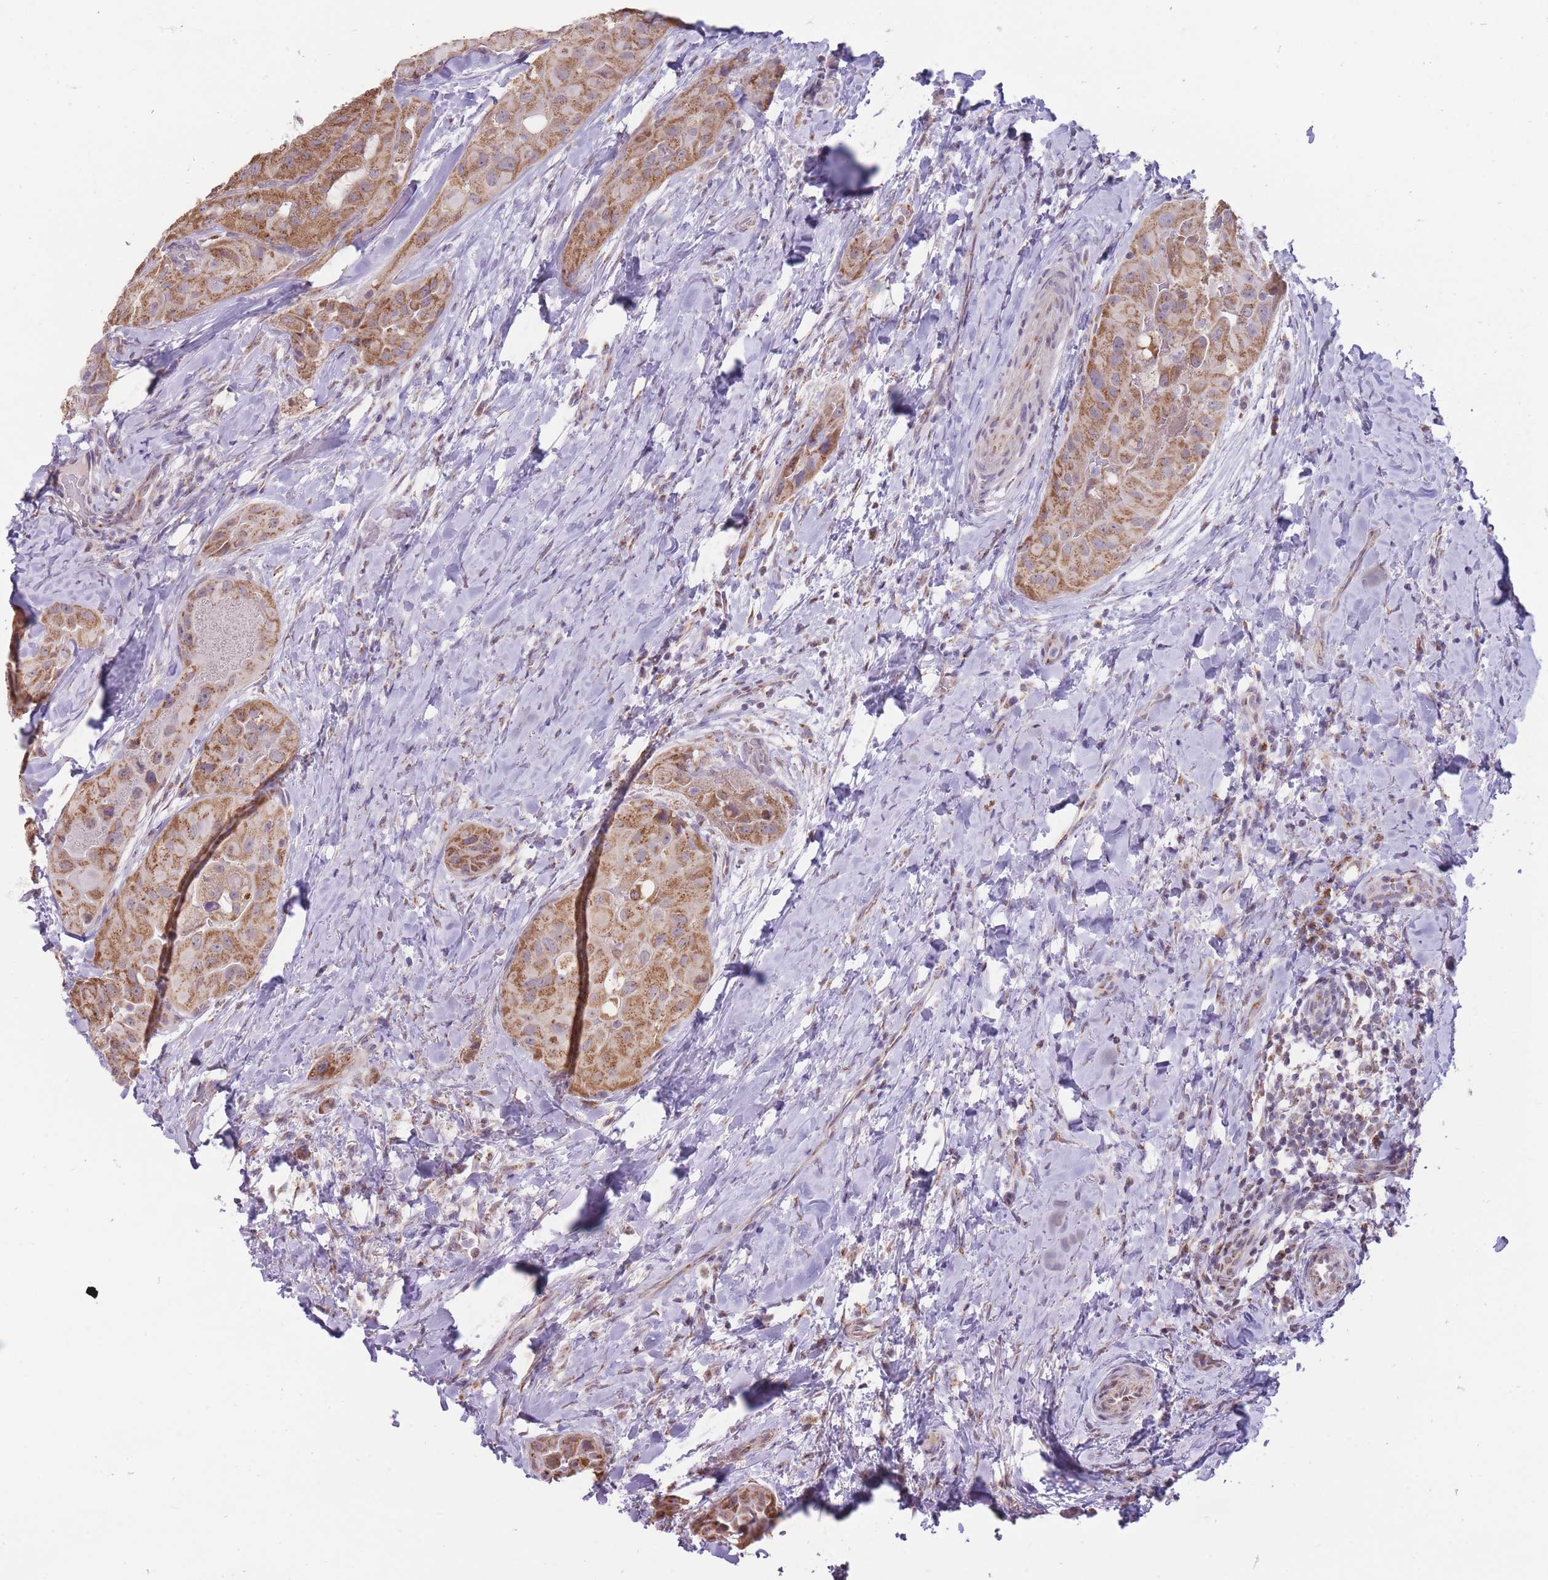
{"staining": {"intensity": "moderate", "quantity": ">75%", "location": "cytoplasmic/membranous"}, "tissue": "thyroid cancer", "cell_type": "Tumor cells", "image_type": "cancer", "snomed": [{"axis": "morphology", "description": "Normal tissue, NOS"}, {"axis": "morphology", "description": "Papillary adenocarcinoma, NOS"}, {"axis": "topography", "description": "Thyroid gland"}], "caption": "A brown stain highlights moderate cytoplasmic/membranous staining of a protein in human thyroid papillary adenocarcinoma tumor cells. (DAB (3,3'-diaminobenzidine) IHC with brightfield microscopy, high magnification).", "gene": "NELL1", "patient": {"sex": "female", "age": 59}}